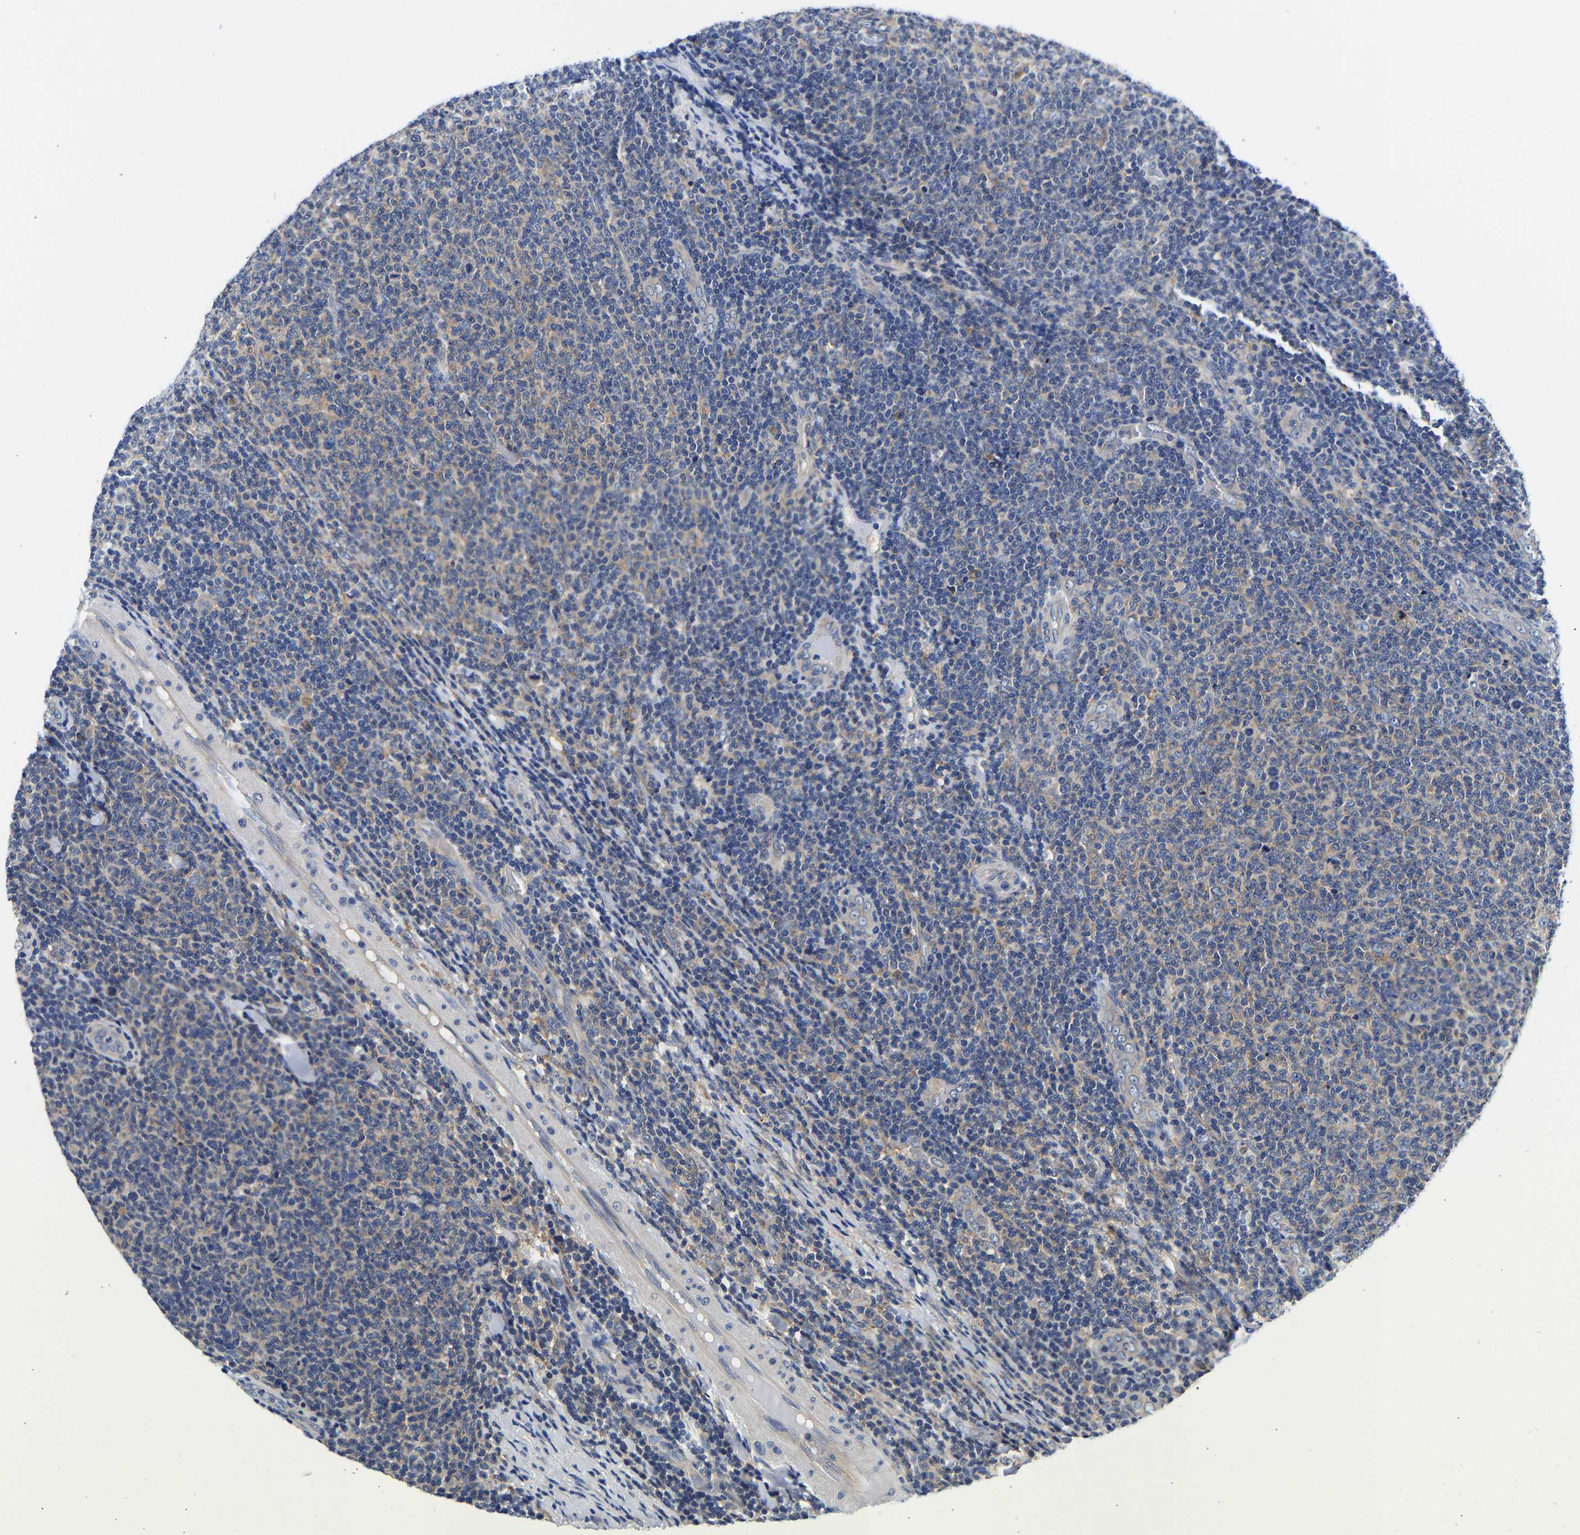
{"staining": {"intensity": "negative", "quantity": "none", "location": "none"}, "tissue": "lymphoma", "cell_type": "Tumor cells", "image_type": "cancer", "snomed": [{"axis": "morphology", "description": "Malignant lymphoma, non-Hodgkin's type, Low grade"}, {"axis": "topography", "description": "Lymph node"}], "caption": "Immunohistochemical staining of human malignant lymphoma, non-Hodgkin's type (low-grade) reveals no significant staining in tumor cells. The staining is performed using DAB brown chromogen with nuclei counter-stained in using hematoxylin.", "gene": "CCDC6", "patient": {"sex": "male", "age": 66}}